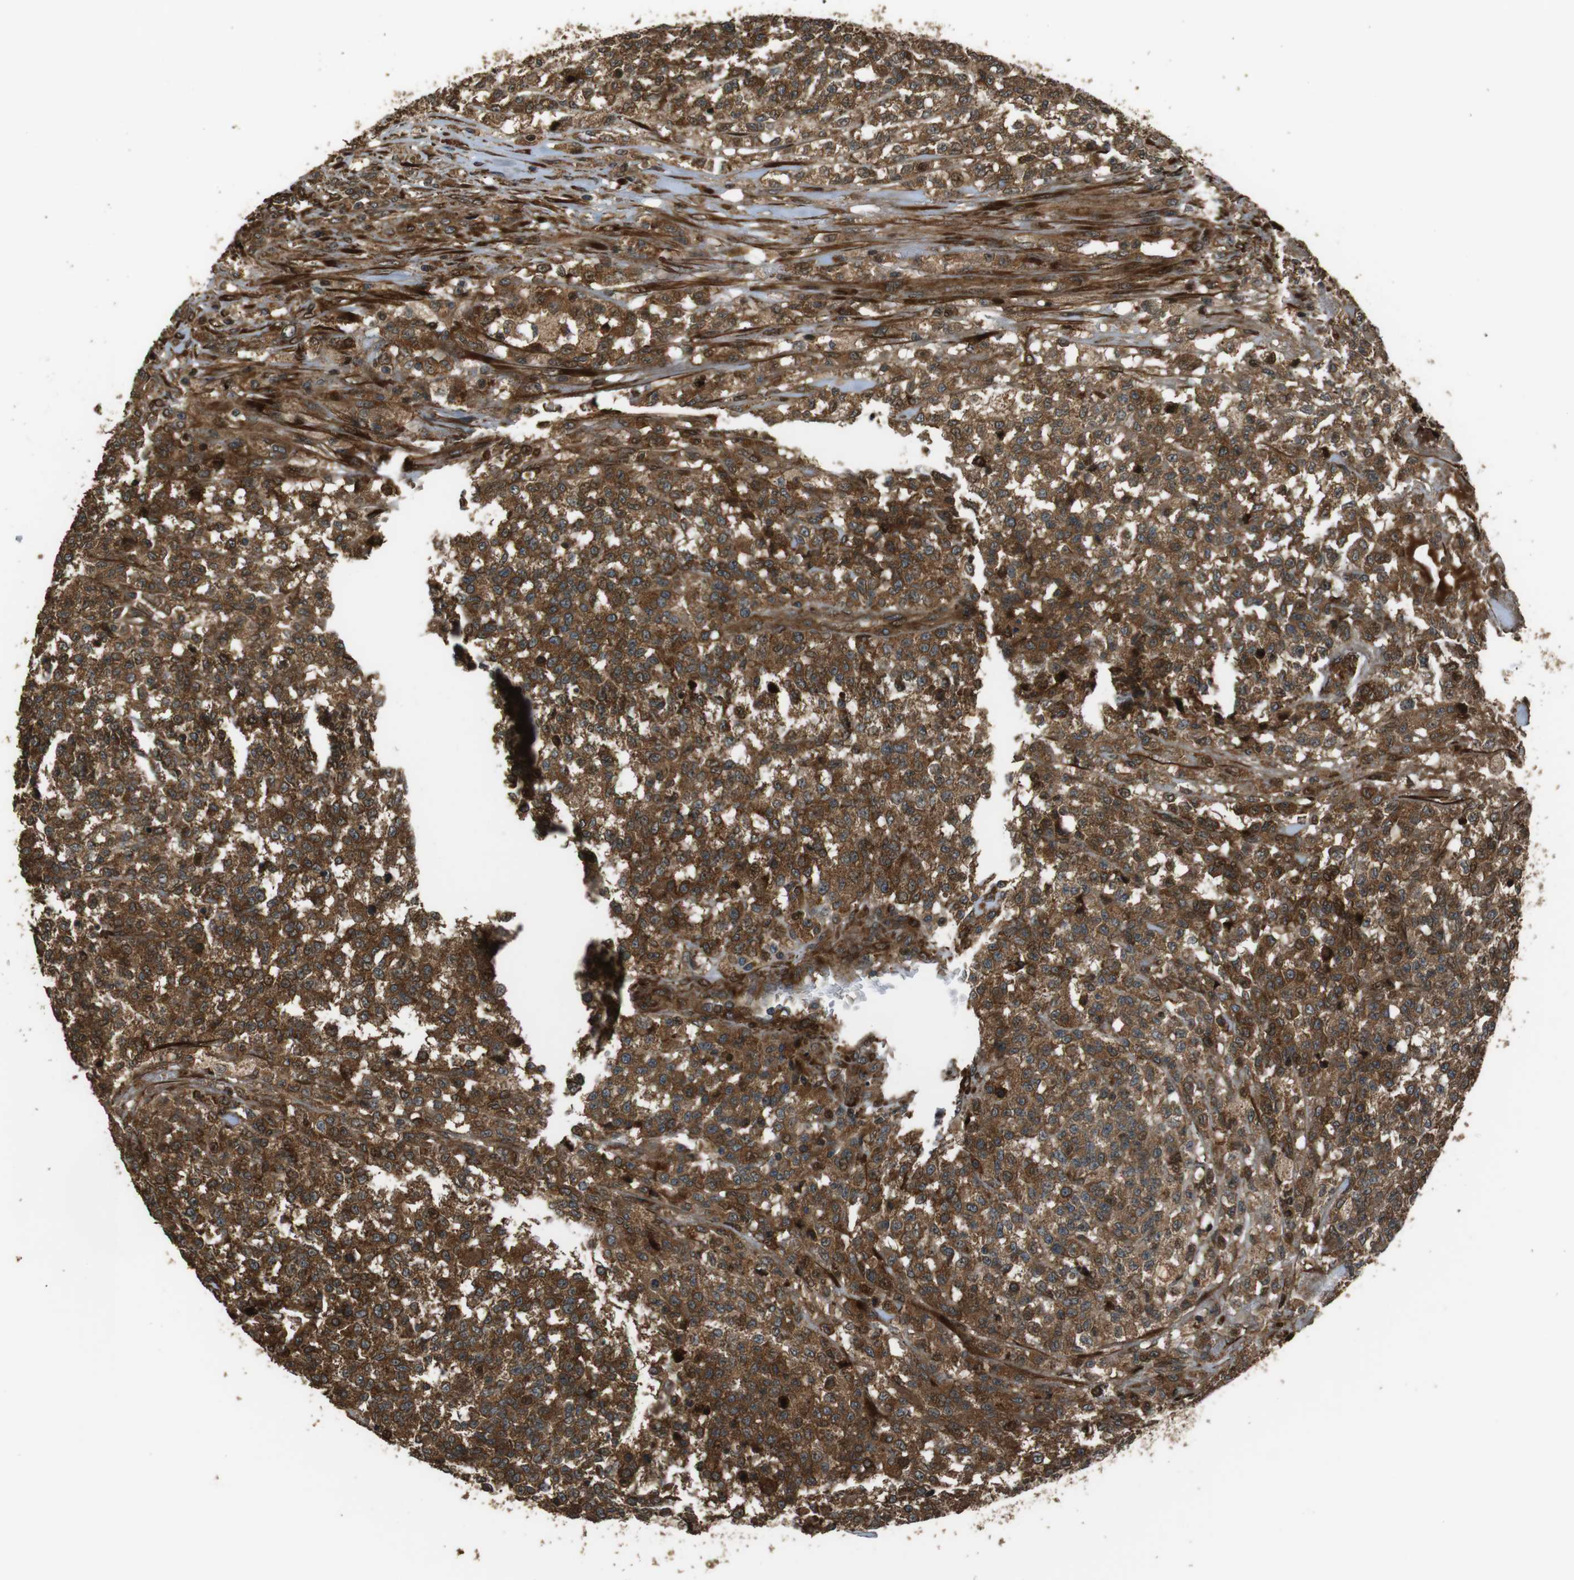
{"staining": {"intensity": "strong", "quantity": ">75%", "location": "cytoplasmic/membranous"}, "tissue": "testis cancer", "cell_type": "Tumor cells", "image_type": "cancer", "snomed": [{"axis": "morphology", "description": "Seminoma, NOS"}, {"axis": "topography", "description": "Testis"}], "caption": "Testis seminoma was stained to show a protein in brown. There is high levels of strong cytoplasmic/membranous positivity in approximately >75% of tumor cells.", "gene": "MSRB3", "patient": {"sex": "male", "age": 59}}